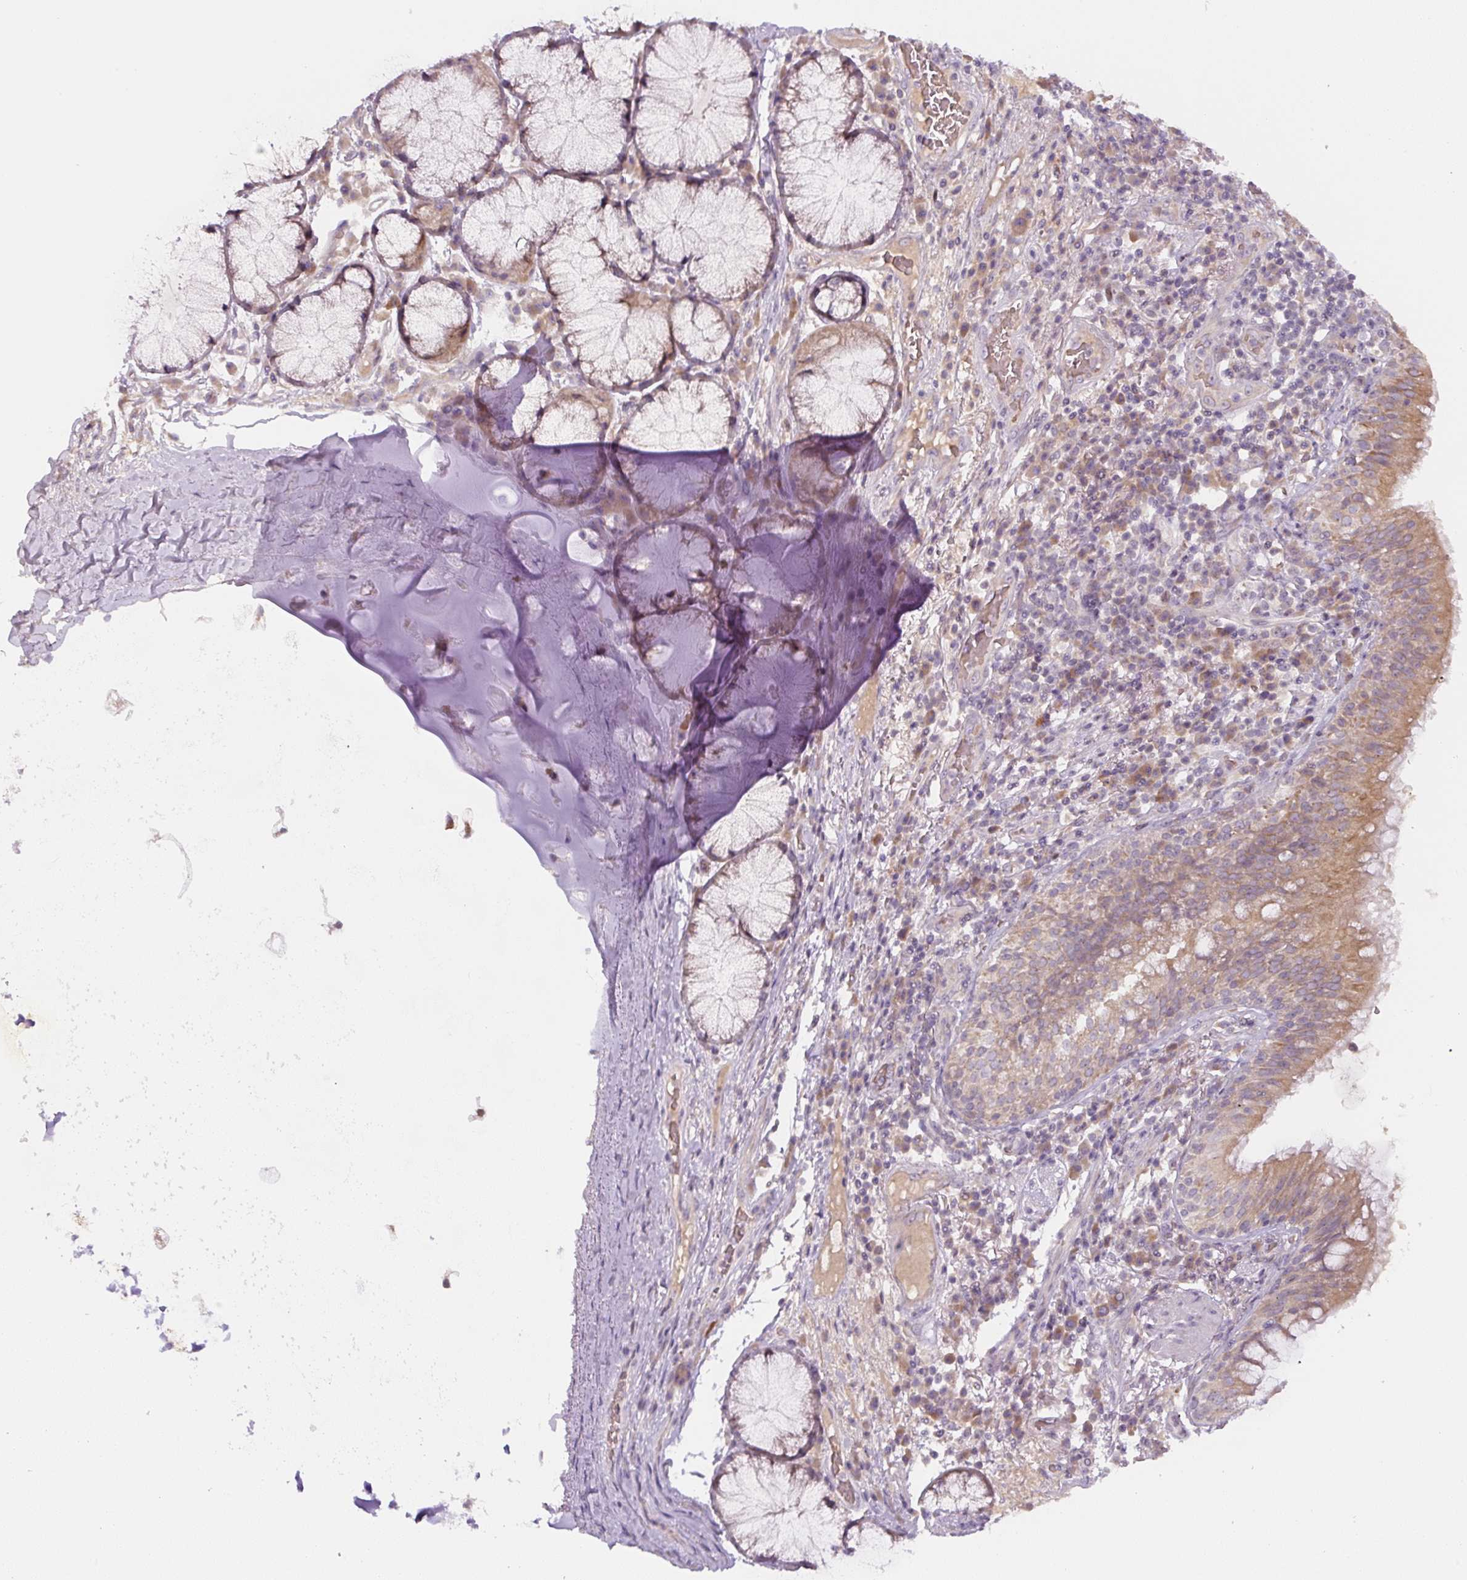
{"staining": {"intensity": "moderate", "quantity": ">75%", "location": "cytoplasmic/membranous"}, "tissue": "bronchus", "cell_type": "Respiratory epithelial cells", "image_type": "normal", "snomed": [{"axis": "morphology", "description": "Normal tissue, NOS"}, {"axis": "topography", "description": "Cartilage tissue"}, {"axis": "topography", "description": "Bronchus"}], "caption": "Immunohistochemistry (IHC) (DAB (3,3'-diaminobenzidine)) staining of benign bronchus shows moderate cytoplasmic/membranous protein positivity in about >75% of respiratory epithelial cells. (DAB (3,3'-diaminobenzidine) = brown stain, brightfield microscopy at high magnification).", "gene": "YIF1B", "patient": {"sex": "male", "age": 56}}